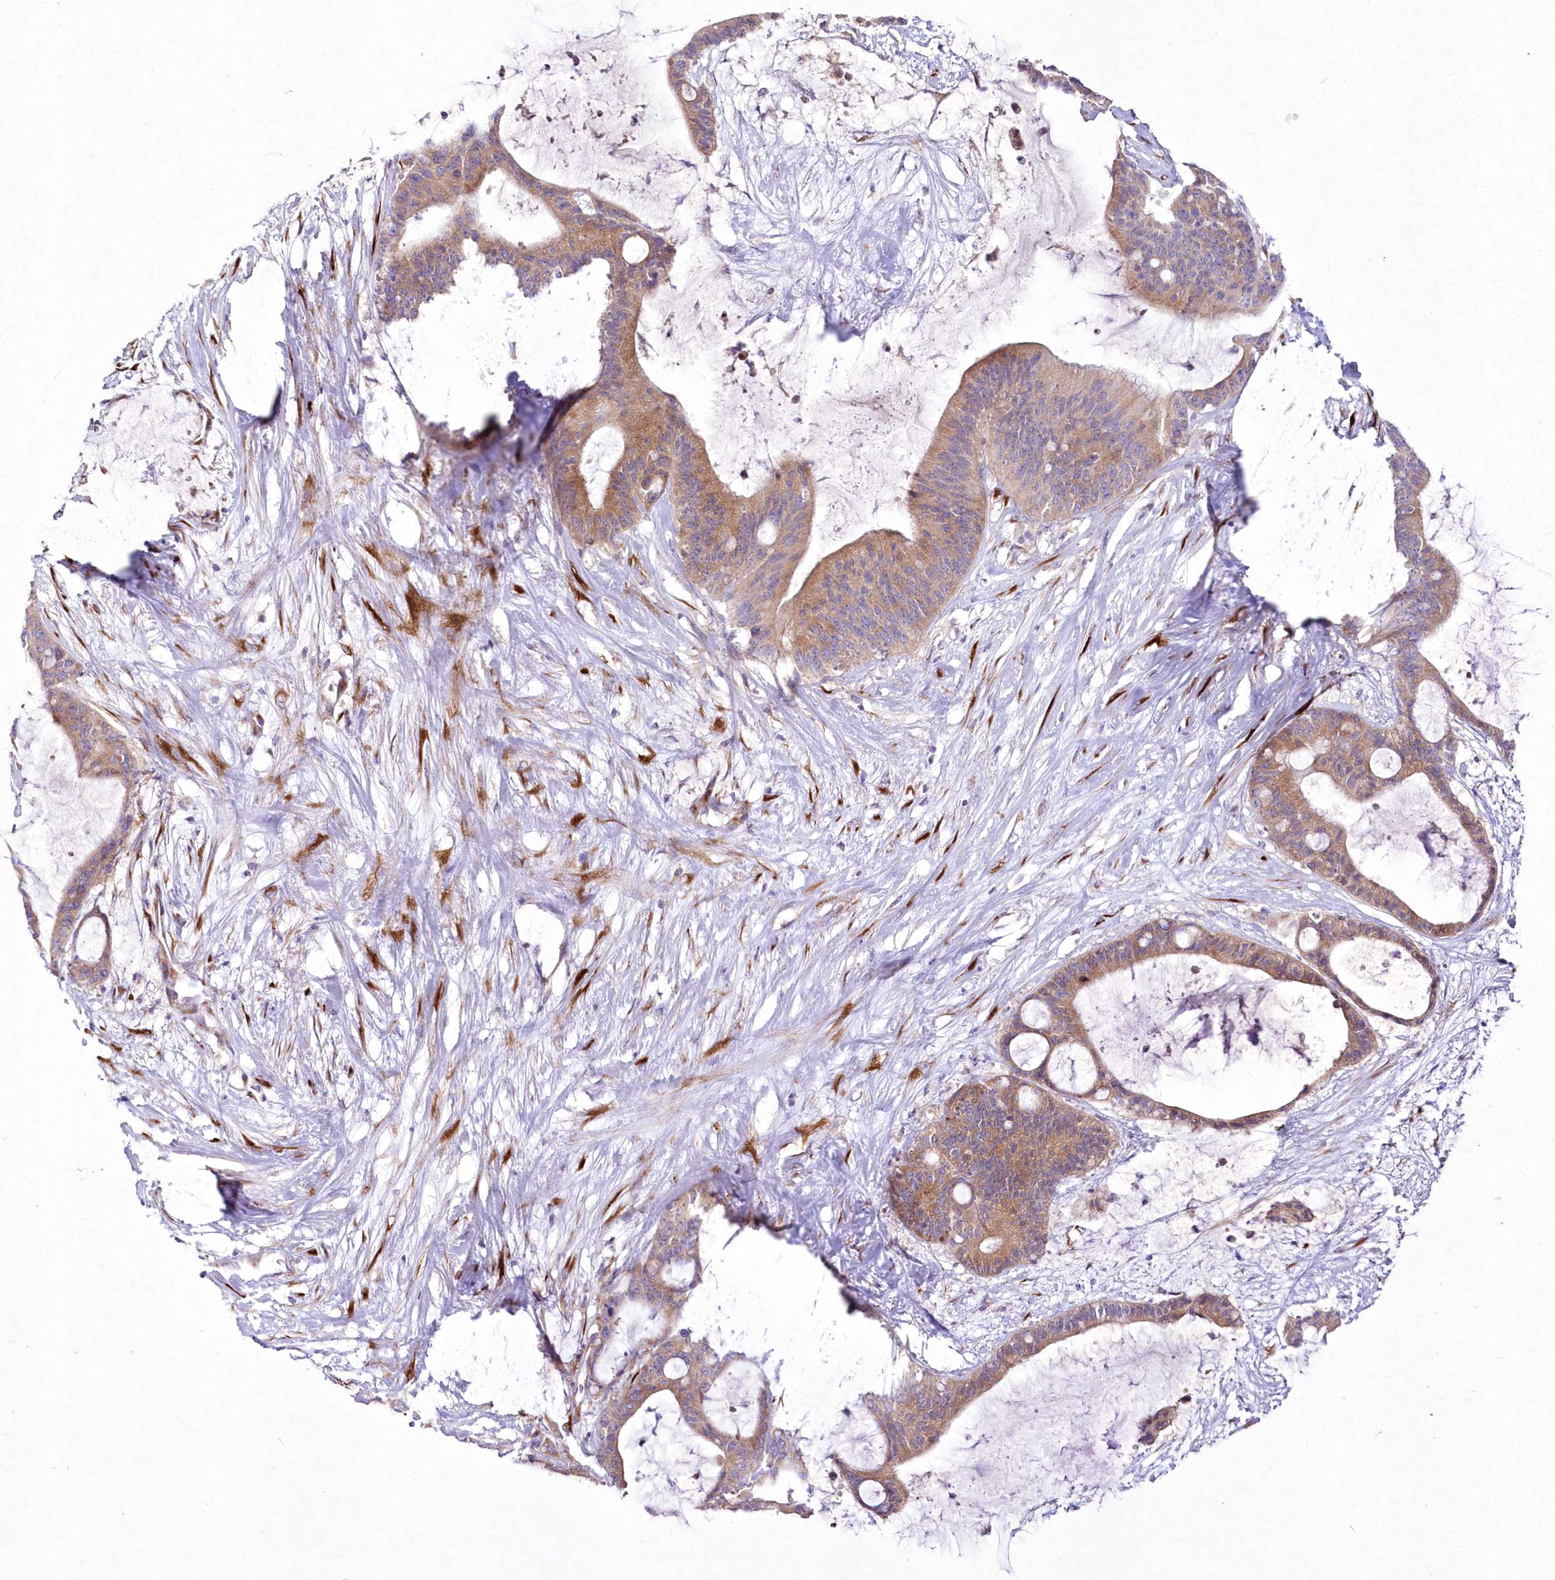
{"staining": {"intensity": "moderate", "quantity": ">75%", "location": "cytoplasmic/membranous"}, "tissue": "liver cancer", "cell_type": "Tumor cells", "image_type": "cancer", "snomed": [{"axis": "morphology", "description": "Cholangiocarcinoma"}, {"axis": "topography", "description": "Liver"}], "caption": "Cholangiocarcinoma (liver) stained with DAB IHC exhibits medium levels of moderate cytoplasmic/membranous positivity in approximately >75% of tumor cells.", "gene": "ARFGEF3", "patient": {"sex": "female", "age": 73}}